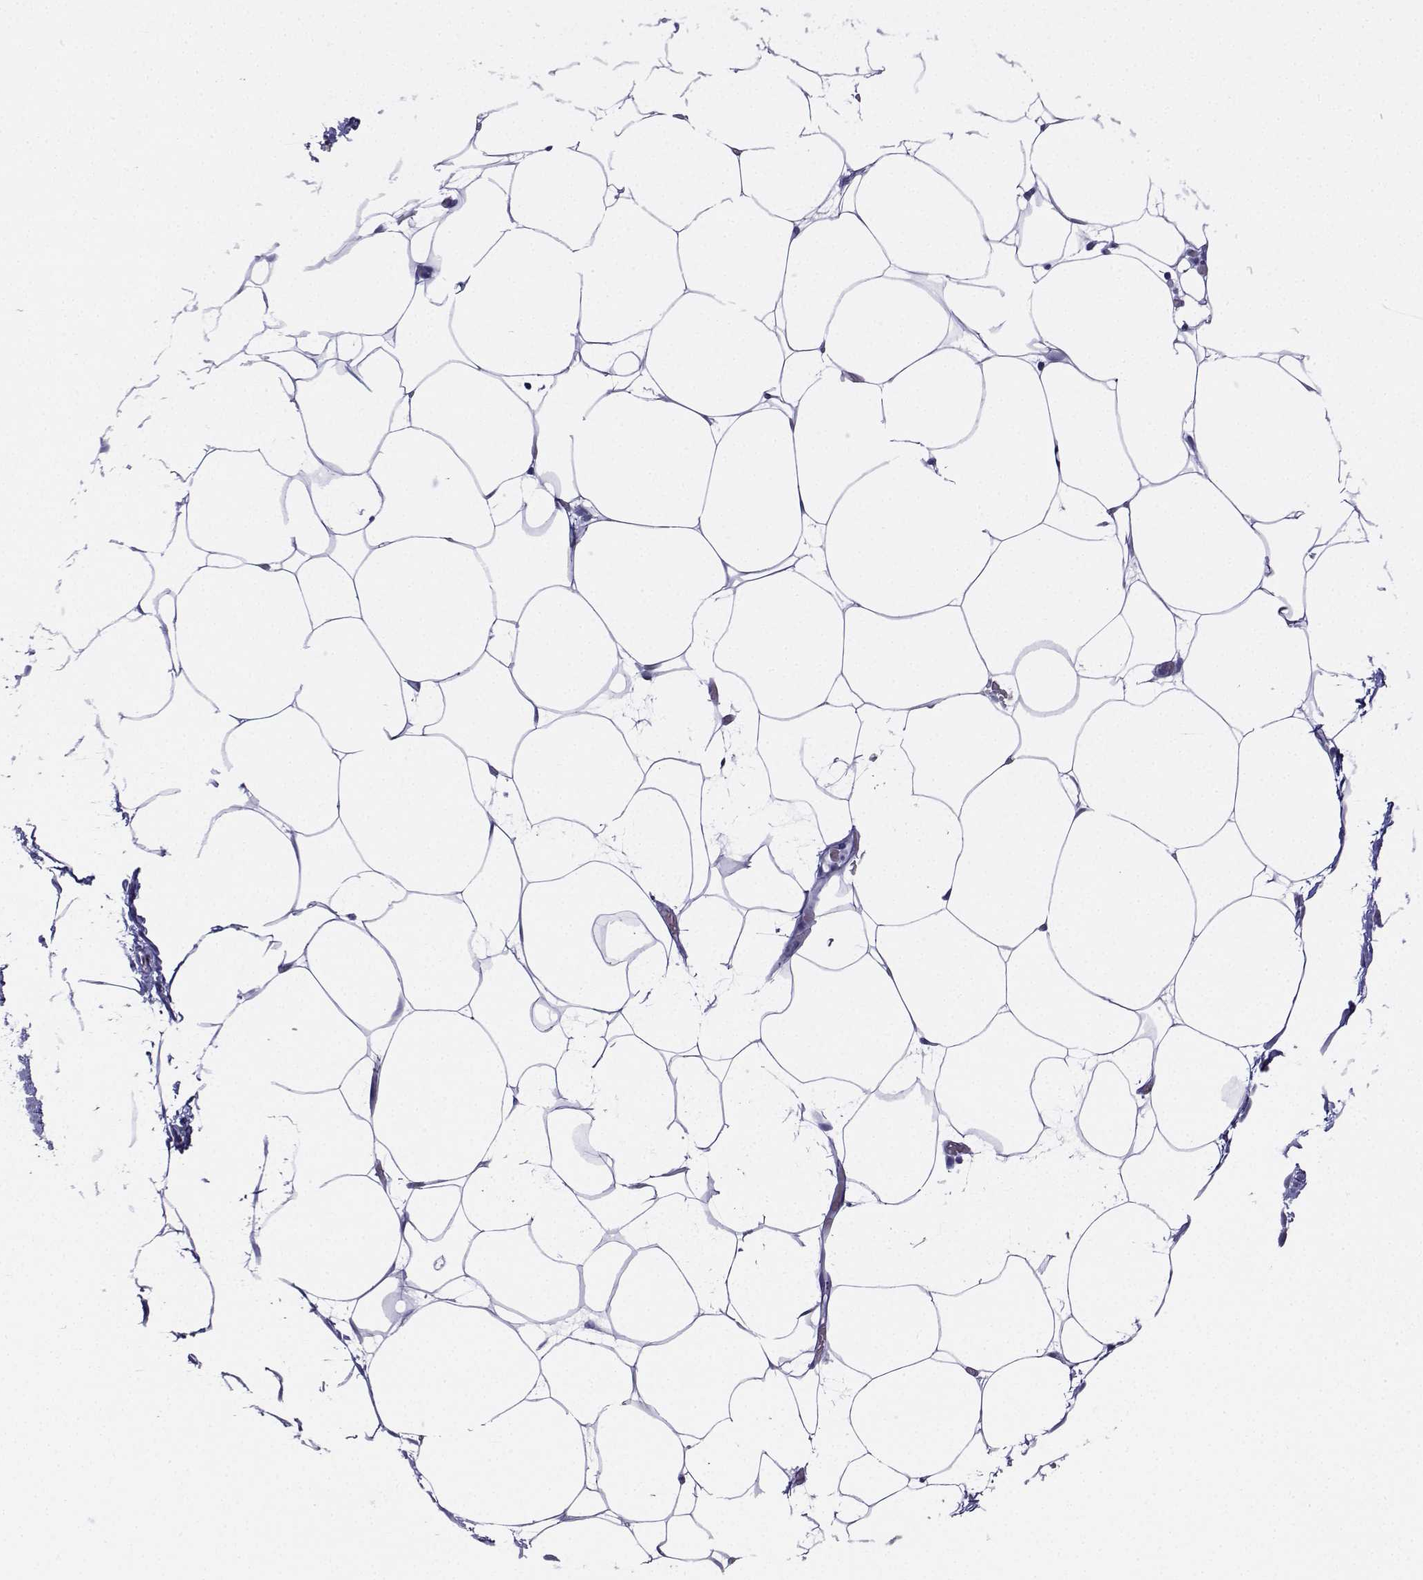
{"staining": {"intensity": "negative", "quantity": "none", "location": "none"}, "tissue": "adipose tissue", "cell_type": "Adipocytes", "image_type": "normal", "snomed": [{"axis": "morphology", "description": "Normal tissue, NOS"}, {"axis": "topography", "description": "Adipose tissue"}], "caption": "Adipocytes are negative for brown protein staining in normal adipose tissue. Brightfield microscopy of immunohistochemistry (IHC) stained with DAB (3,3'-diaminobenzidine) (brown) and hematoxylin (blue), captured at high magnification.", "gene": "KIF17", "patient": {"sex": "male", "age": 57}}